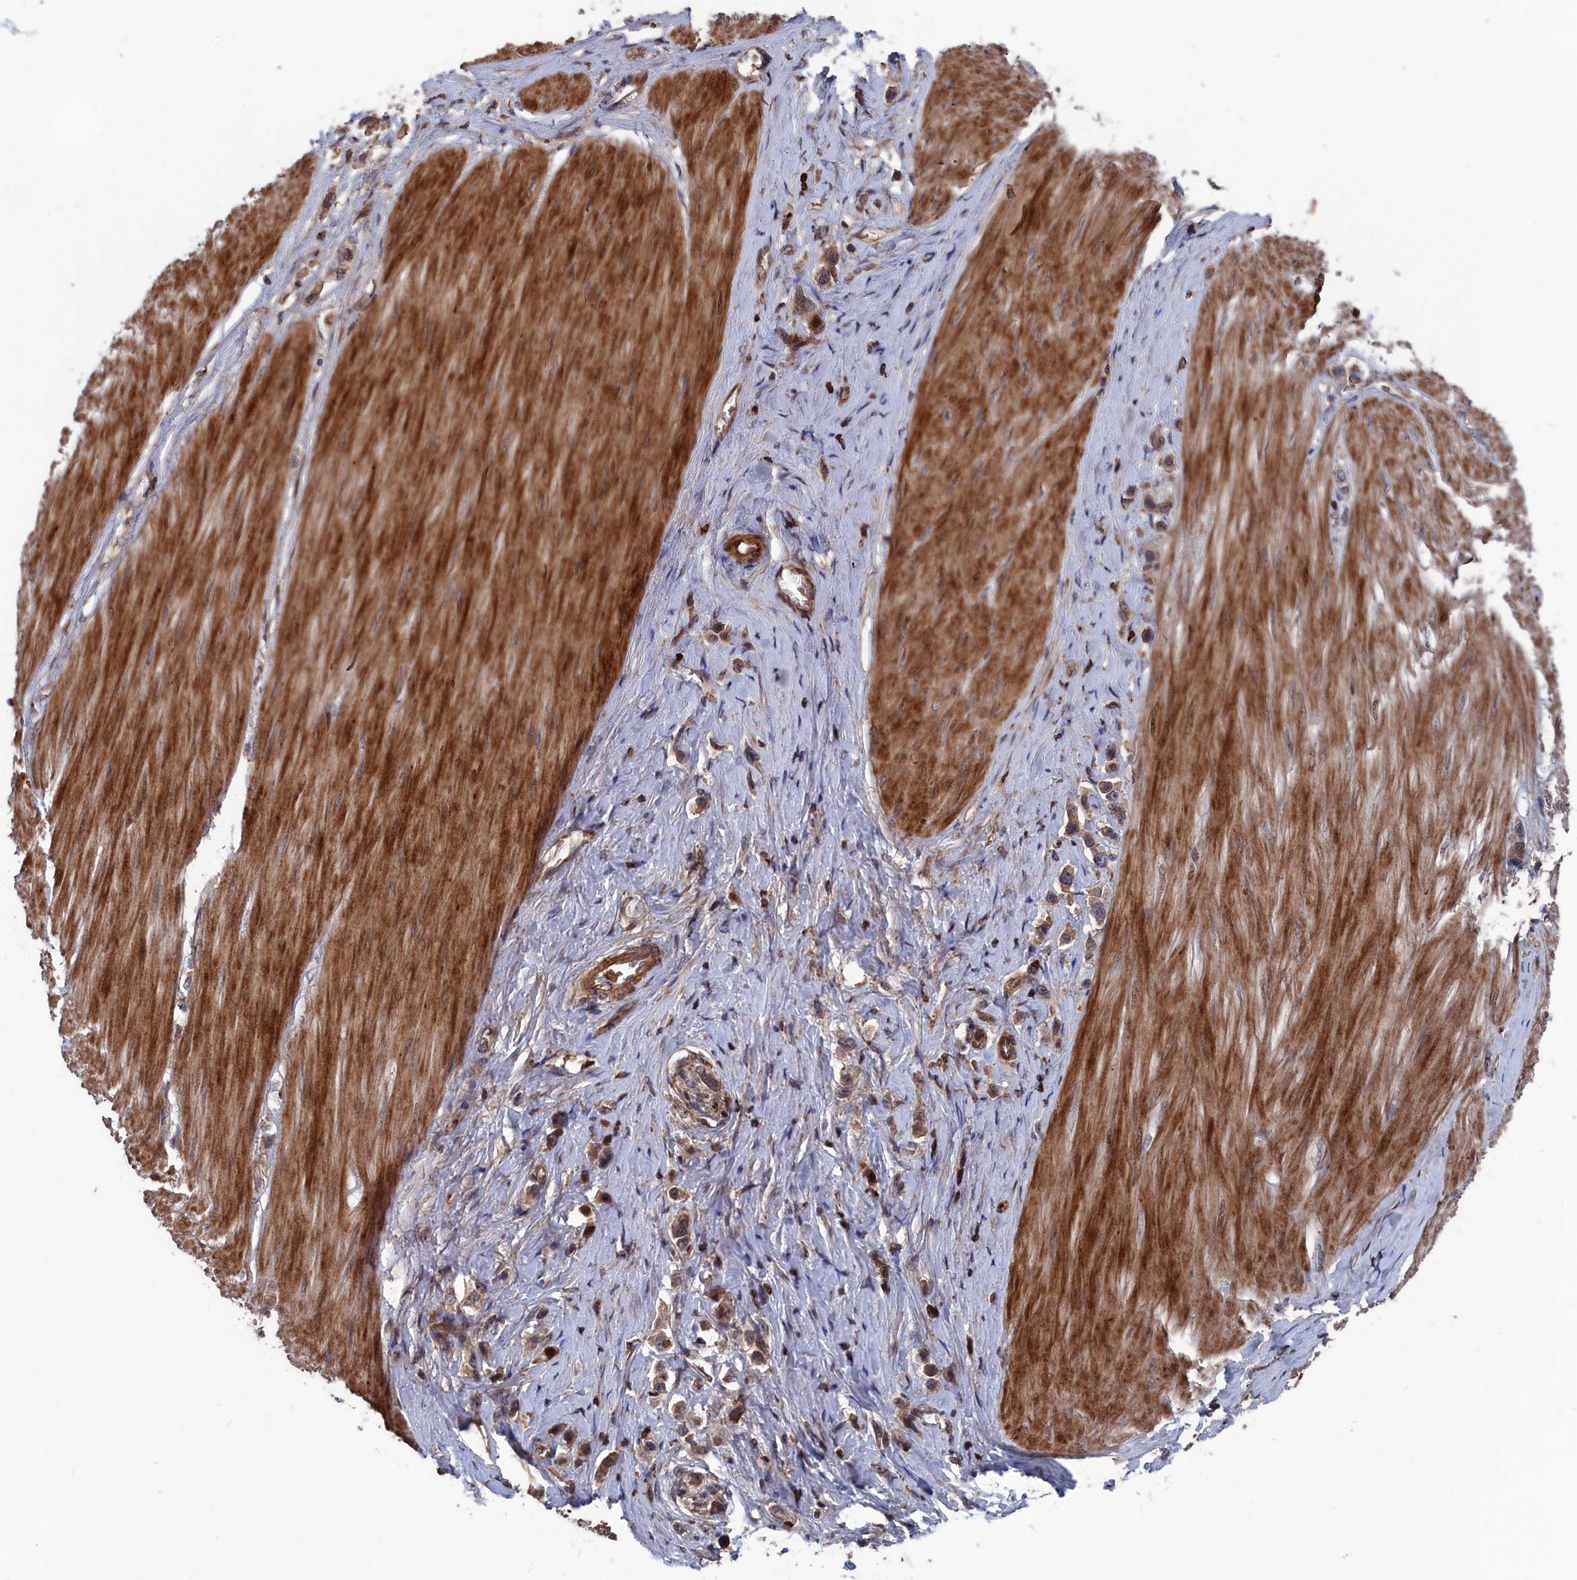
{"staining": {"intensity": "moderate", "quantity": ">75%", "location": "cytoplasmic/membranous,nuclear"}, "tissue": "stomach cancer", "cell_type": "Tumor cells", "image_type": "cancer", "snomed": [{"axis": "morphology", "description": "Adenocarcinoma, NOS"}, {"axis": "topography", "description": "Stomach"}], "caption": "Human stomach cancer (adenocarcinoma) stained for a protein (brown) exhibits moderate cytoplasmic/membranous and nuclear positive staining in about >75% of tumor cells.", "gene": "PLA2G15", "patient": {"sex": "female", "age": 65}}